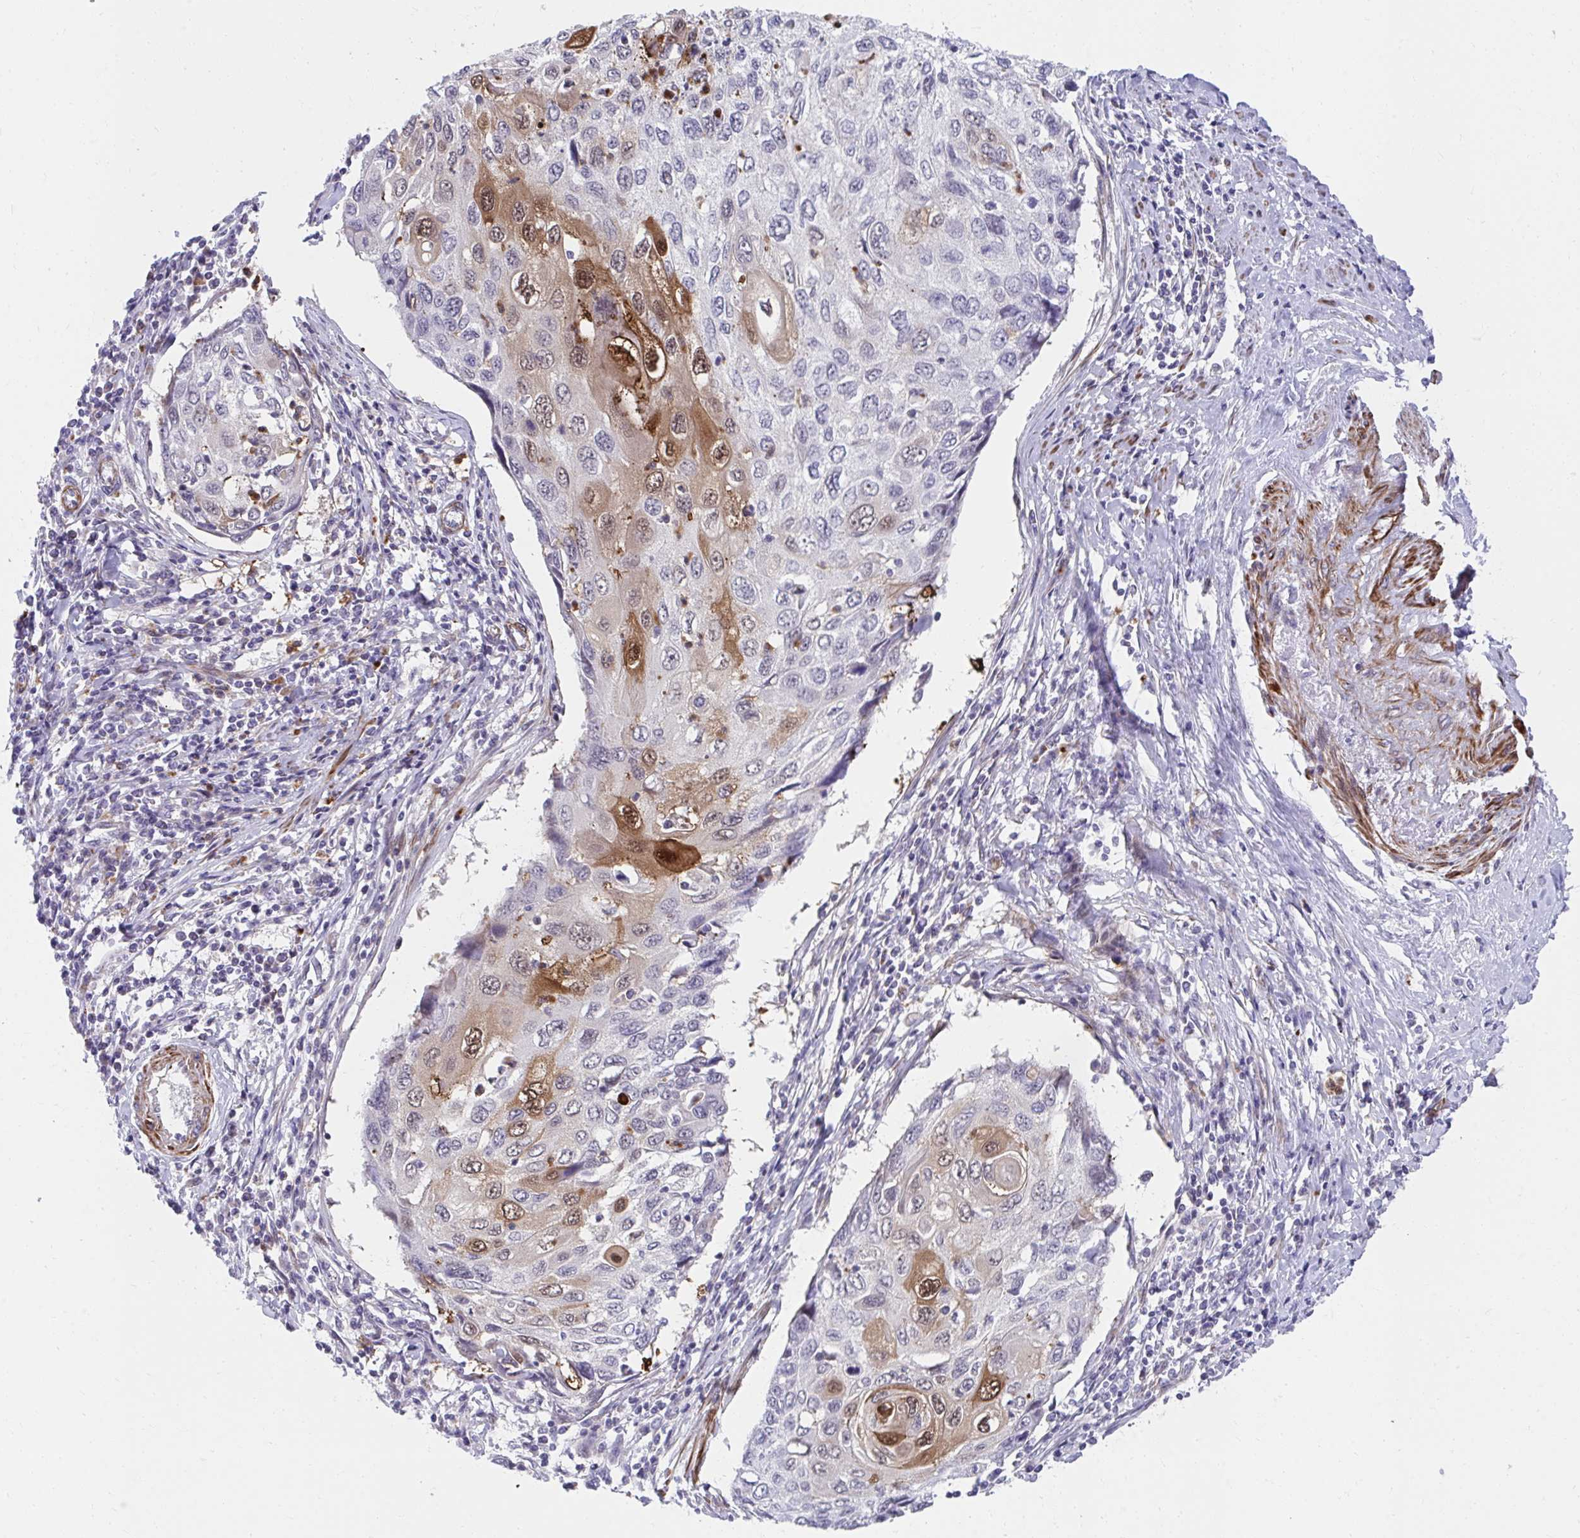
{"staining": {"intensity": "moderate", "quantity": "<25%", "location": "cytoplasmic/membranous,nuclear"}, "tissue": "cervical cancer", "cell_type": "Tumor cells", "image_type": "cancer", "snomed": [{"axis": "morphology", "description": "Squamous cell carcinoma, NOS"}, {"axis": "topography", "description": "Cervix"}], "caption": "Moderate cytoplasmic/membranous and nuclear expression is identified in about <25% of tumor cells in squamous cell carcinoma (cervical).", "gene": "CSTB", "patient": {"sex": "female", "age": 70}}